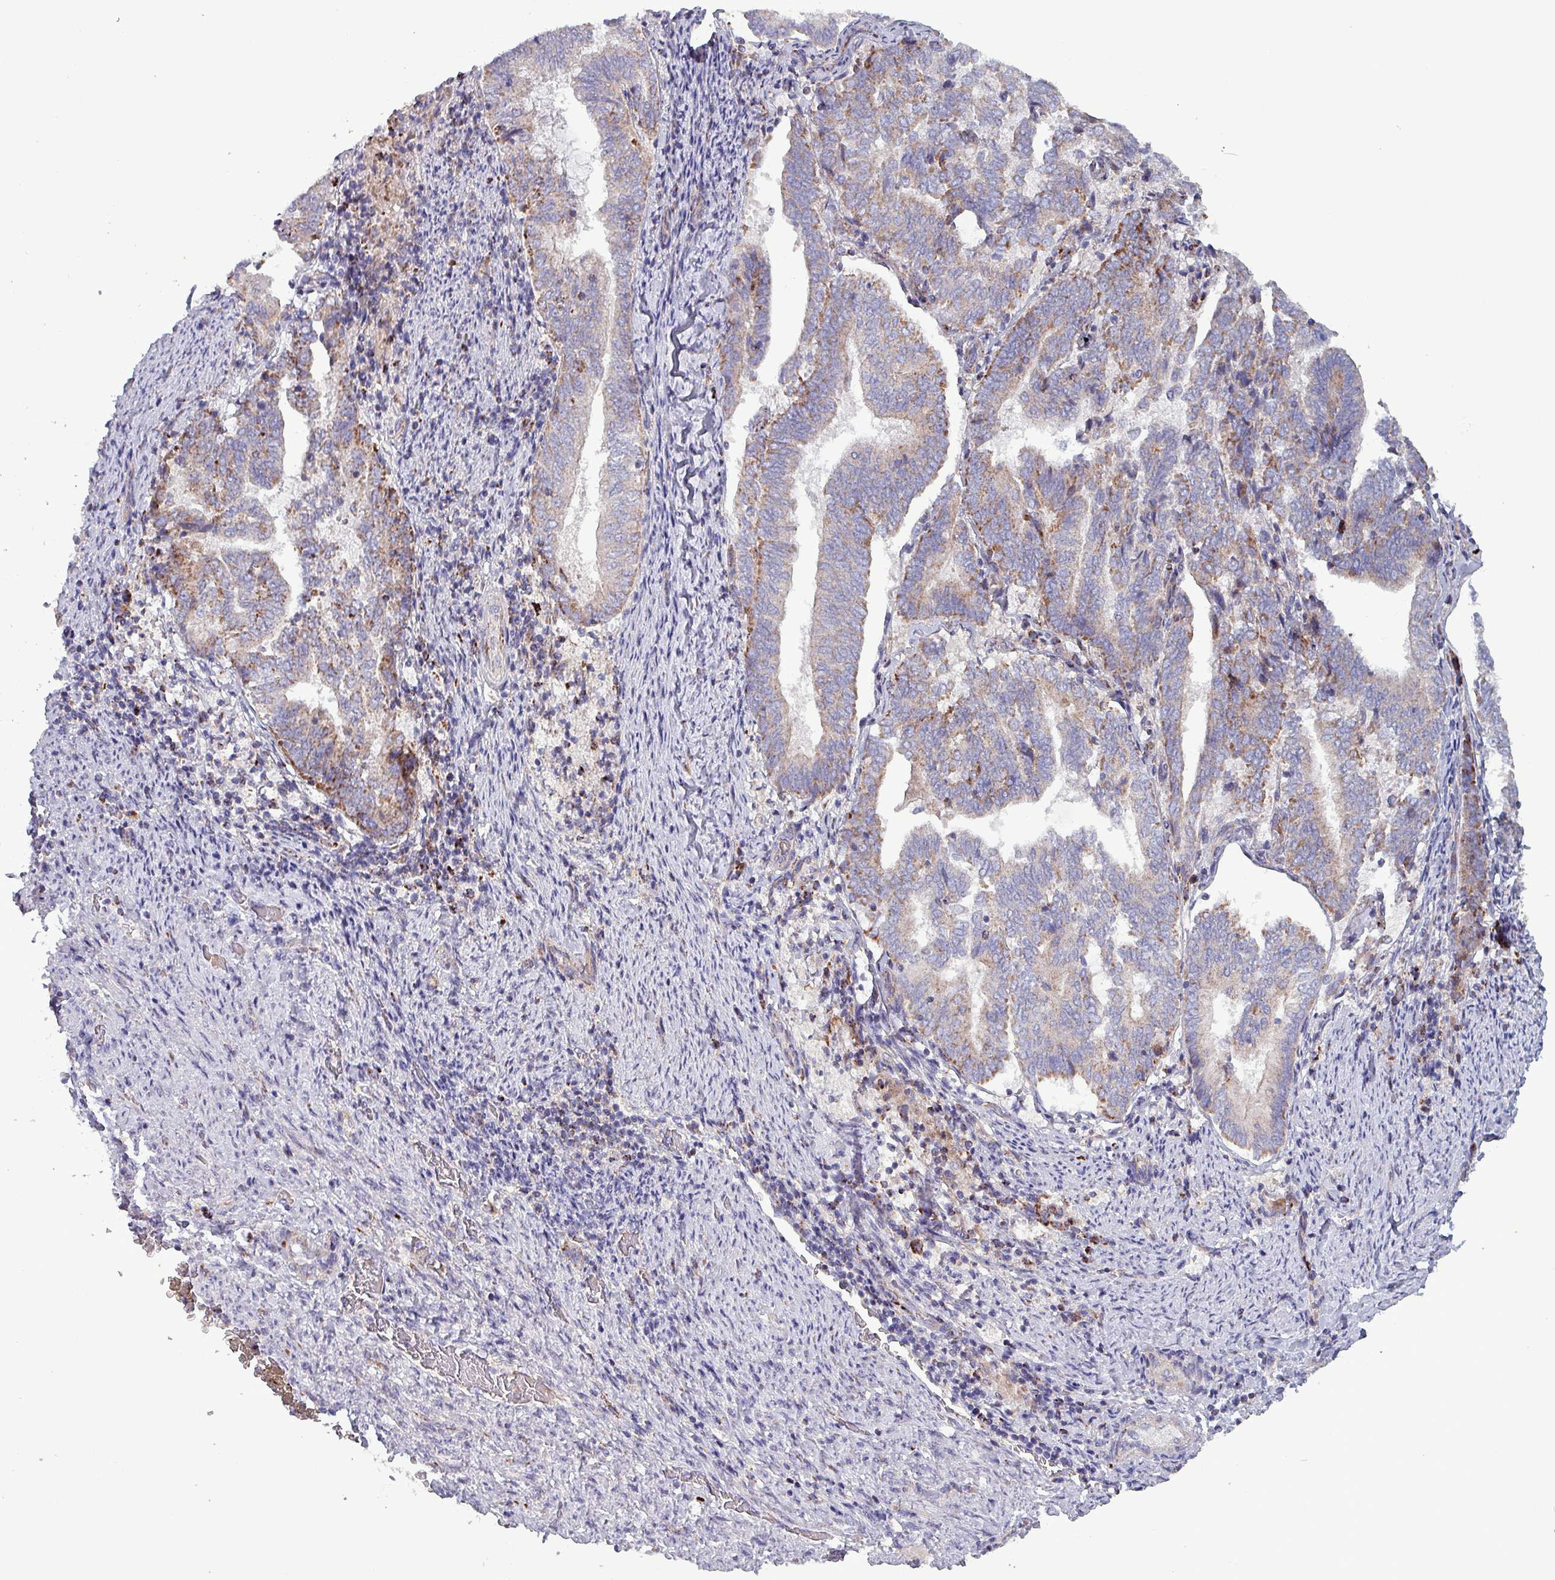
{"staining": {"intensity": "moderate", "quantity": "25%-75%", "location": "cytoplasmic/membranous"}, "tissue": "endometrial cancer", "cell_type": "Tumor cells", "image_type": "cancer", "snomed": [{"axis": "morphology", "description": "Adenocarcinoma, NOS"}, {"axis": "topography", "description": "Endometrium"}], "caption": "High-magnification brightfield microscopy of adenocarcinoma (endometrial) stained with DAB (brown) and counterstained with hematoxylin (blue). tumor cells exhibit moderate cytoplasmic/membranous positivity is present in approximately25%-75% of cells. (DAB IHC with brightfield microscopy, high magnification).", "gene": "ZNF322", "patient": {"sex": "female", "age": 80}}